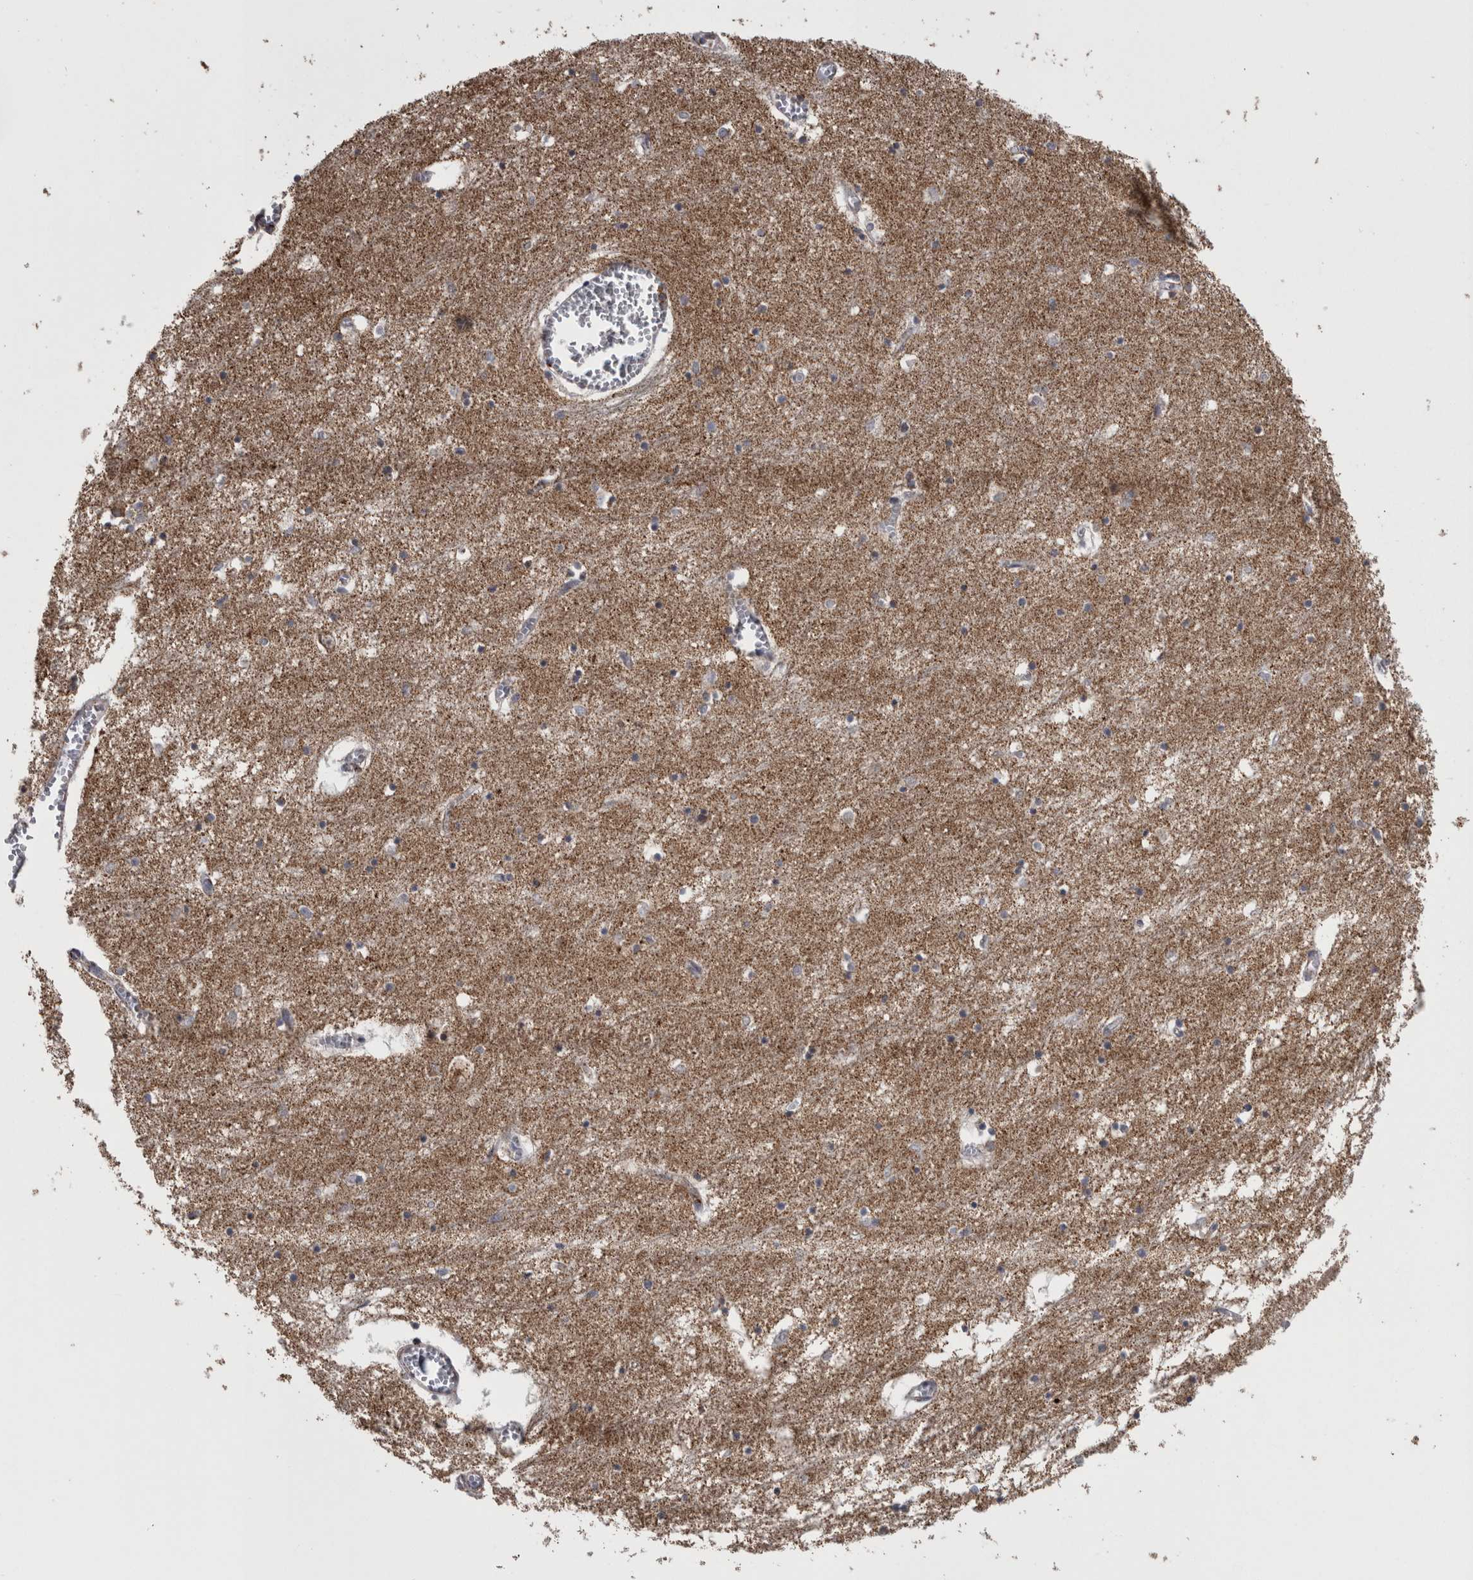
{"staining": {"intensity": "moderate", "quantity": "25%-75%", "location": "cytoplasmic/membranous"}, "tissue": "hippocampus", "cell_type": "Glial cells", "image_type": "normal", "snomed": [{"axis": "morphology", "description": "Normal tissue, NOS"}, {"axis": "topography", "description": "Hippocampus"}], "caption": "Hippocampus stained with DAB immunohistochemistry shows medium levels of moderate cytoplasmic/membranous staining in about 25%-75% of glial cells.", "gene": "MDH2", "patient": {"sex": "male", "age": 70}}